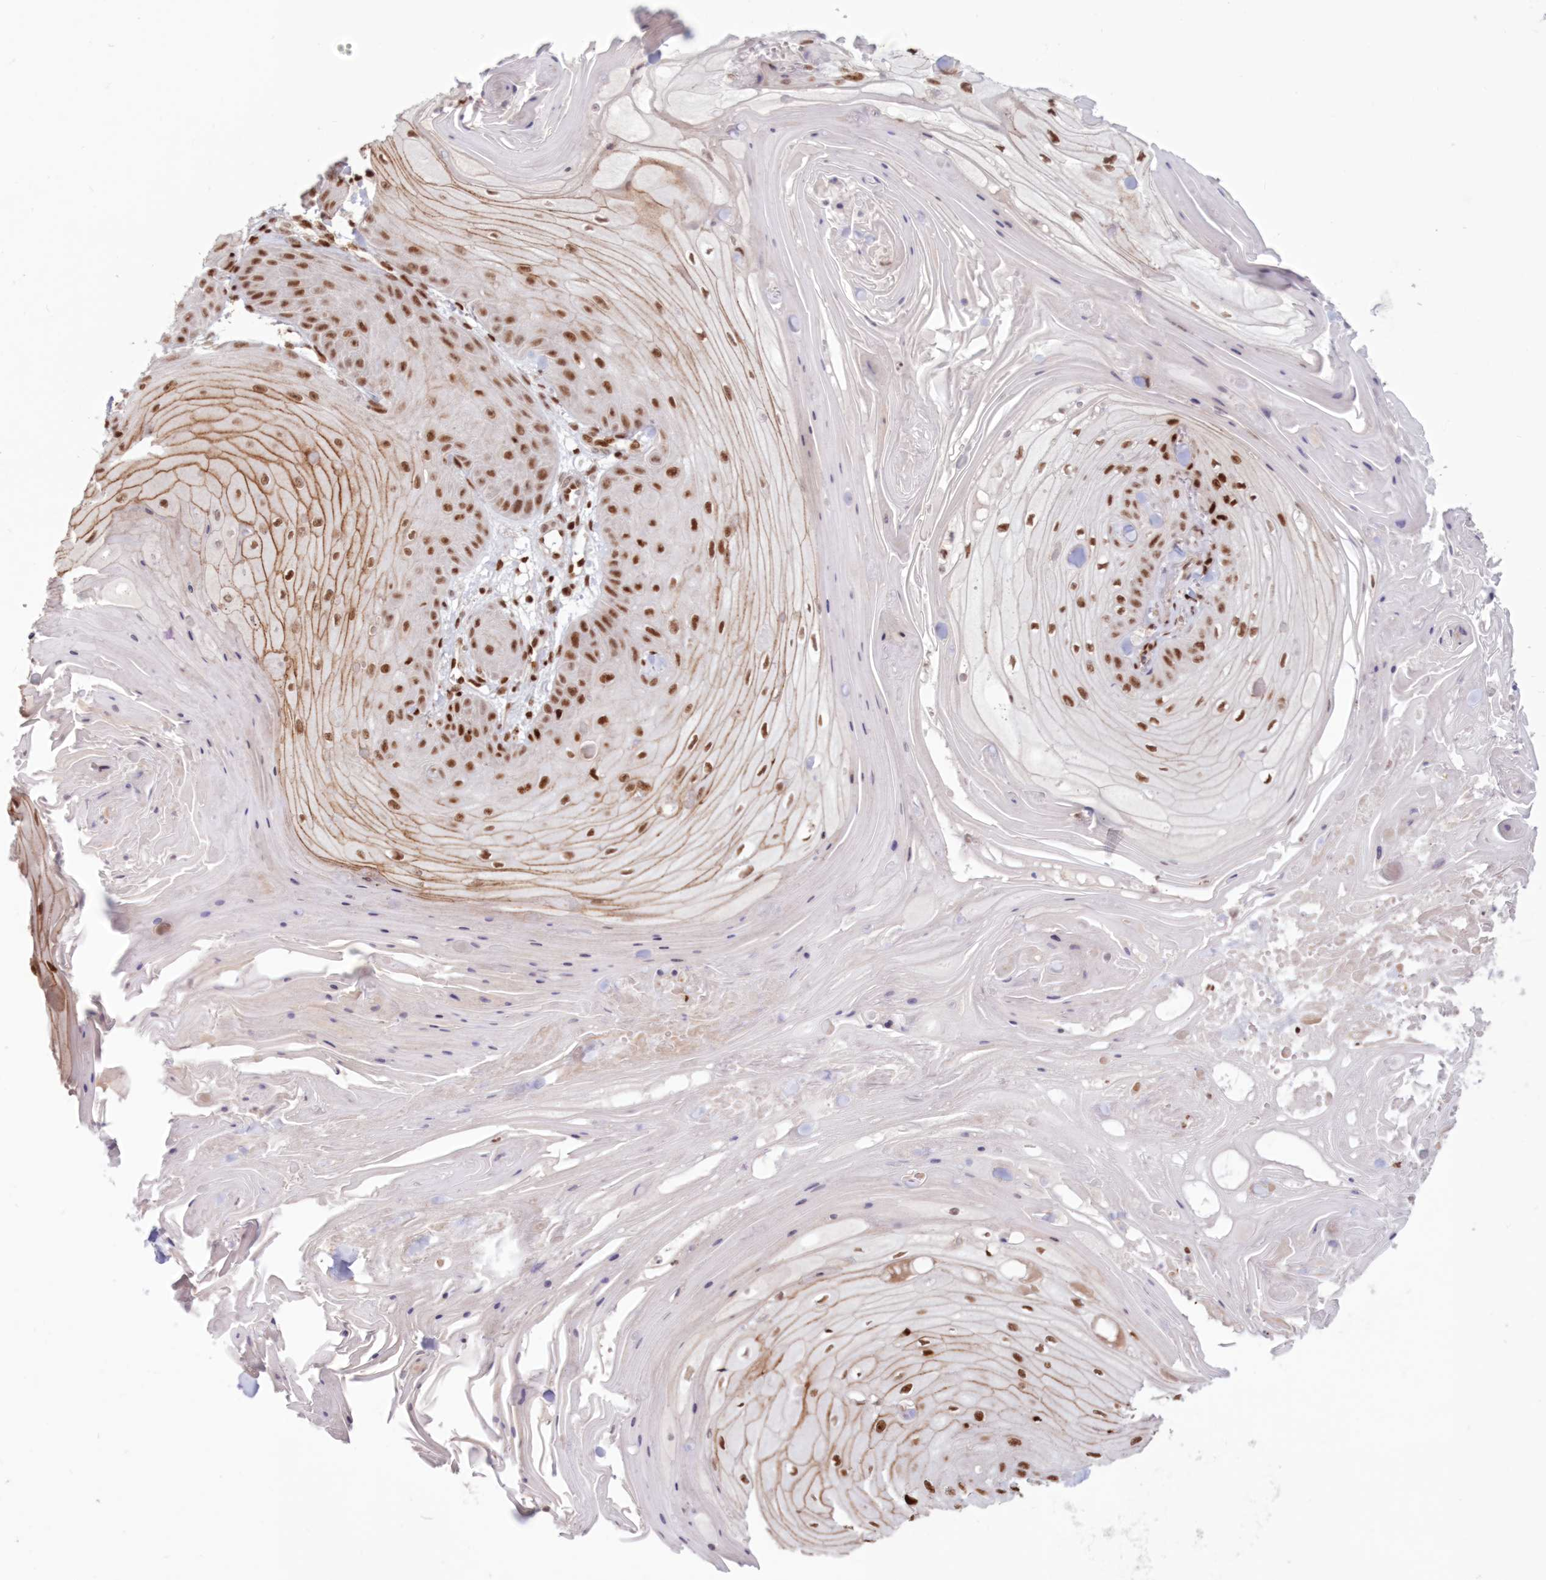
{"staining": {"intensity": "moderate", "quantity": ">75%", "location": "nuclear"}, "tissue": "skin cancer", "cell_type": "Tumor cells", "image_type": "cancer", "snomed": [{"axis": "morphology", "description": "Squamous cell carcinoma, NOS"}, {"axis": "topography", "description": "Skin"}], "caption": "Skin cancer was stained to show a protein in brown. There is medium levels of moderate nuclear staining in approximately >75% of tumor cells.", "gene": "POLR2B", "patient": {"sex": "male", "age": 74}}